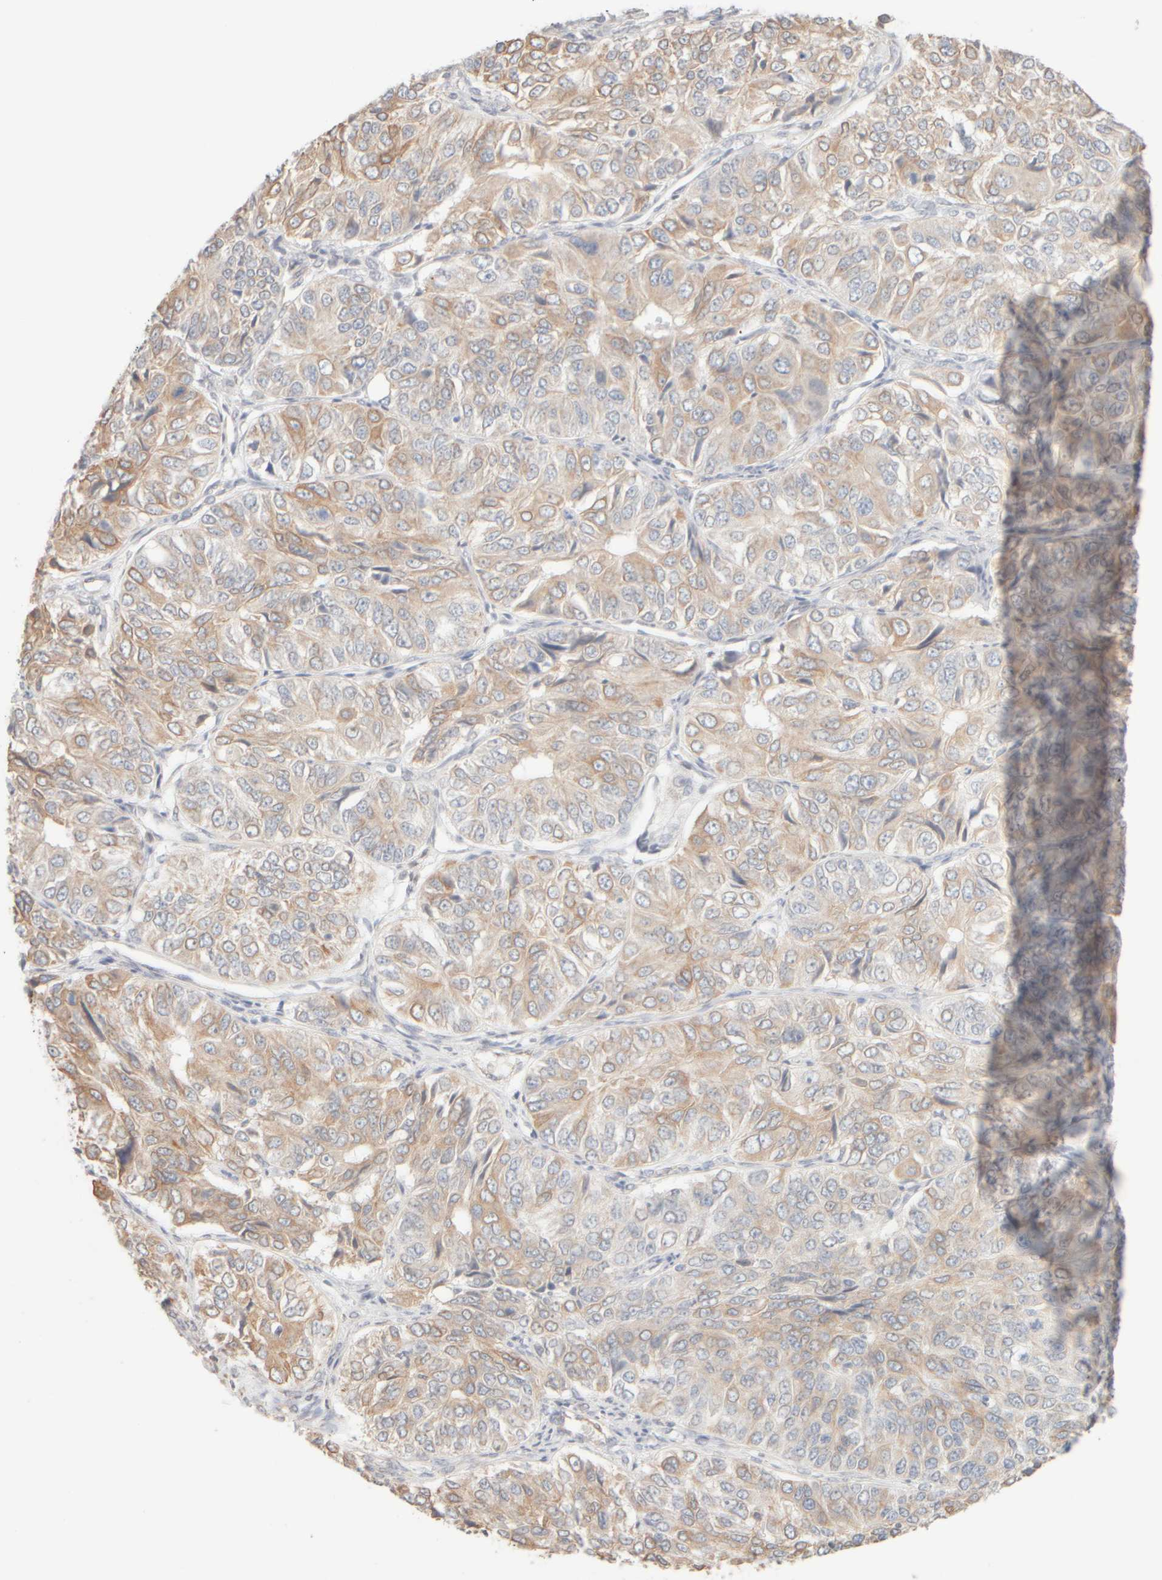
{"staining": {"intensity": "weak", "quantity": ">75%", "location": "cytoplasmic/membranous"}, "tissue": "ovarian cancer", "cell_type": "Tumor cells", "image_type": "cancer", "snomed": [{"axis": "morphology", "description": "Carcinoma, endometroid"}, {"axis": "topography", "description": "Ovary"}], "caption": "Ovarian cancer stained with IHC shows weak cytoplasmic/membranous positivity in approximately >75% of tumor cells.", "gene": "KRT15", "patient": {"sex": "female", "age": 51}}